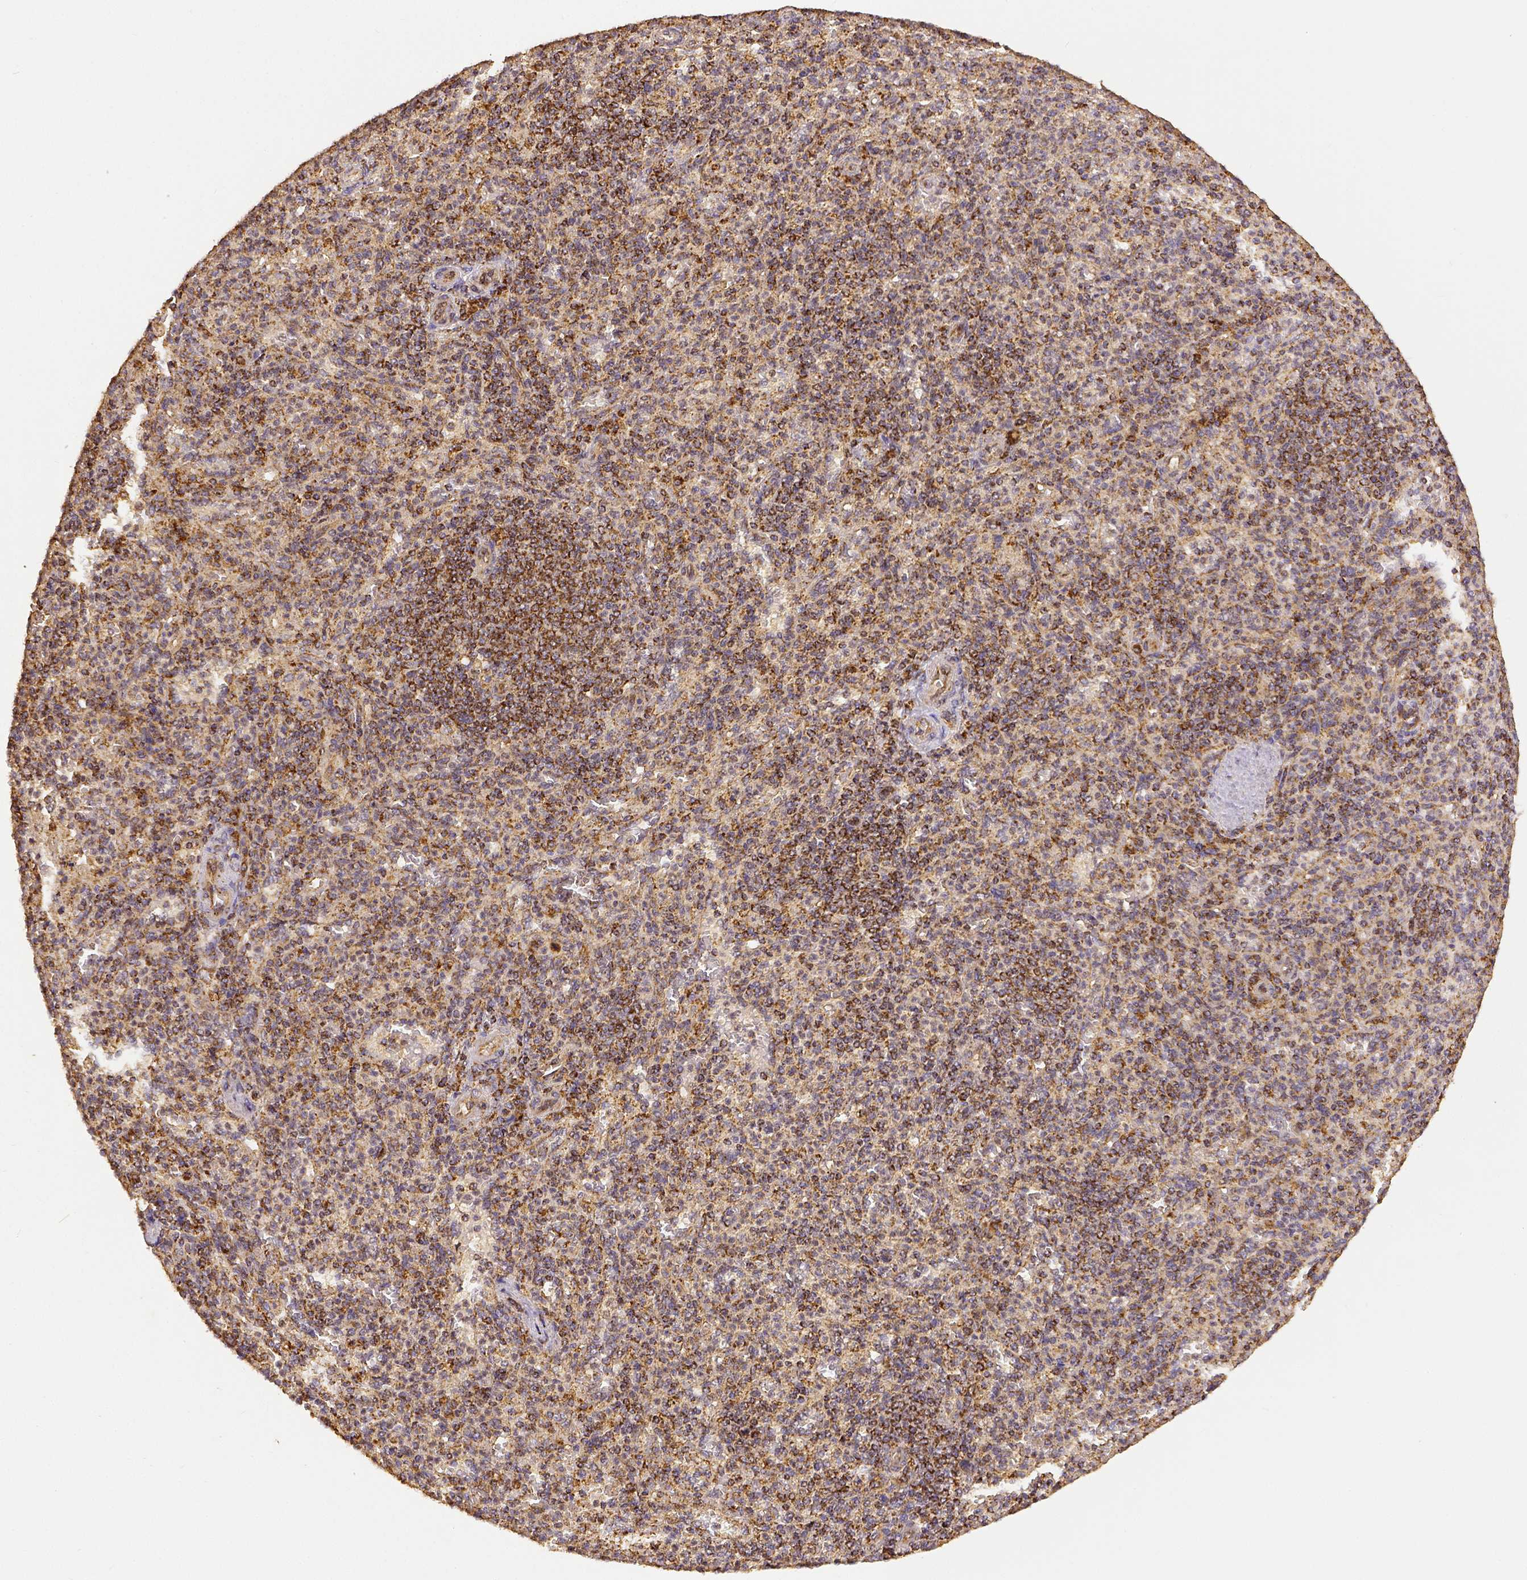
{"staining": {"intensity": "strong", "quantity": "25%-75%", "location": "cytoplasmic/membranous"}, "tissue": "spleen", "cell_type": "Cells in red pulp", "image_type": "normal", "snomed": [{"axis": "morphology", "description": "Normal tissue, NOS"}, {"axis": "topography", "description": "Spleen"}], "caption": "Spleen stained with DAB IHC reveals high levels of strong cytoplasmic/membranous positivity in approximately 25%-75% of cells in red pulp.", "gene": "SDHB", "patient": {"sex": "female", "age": 74}}